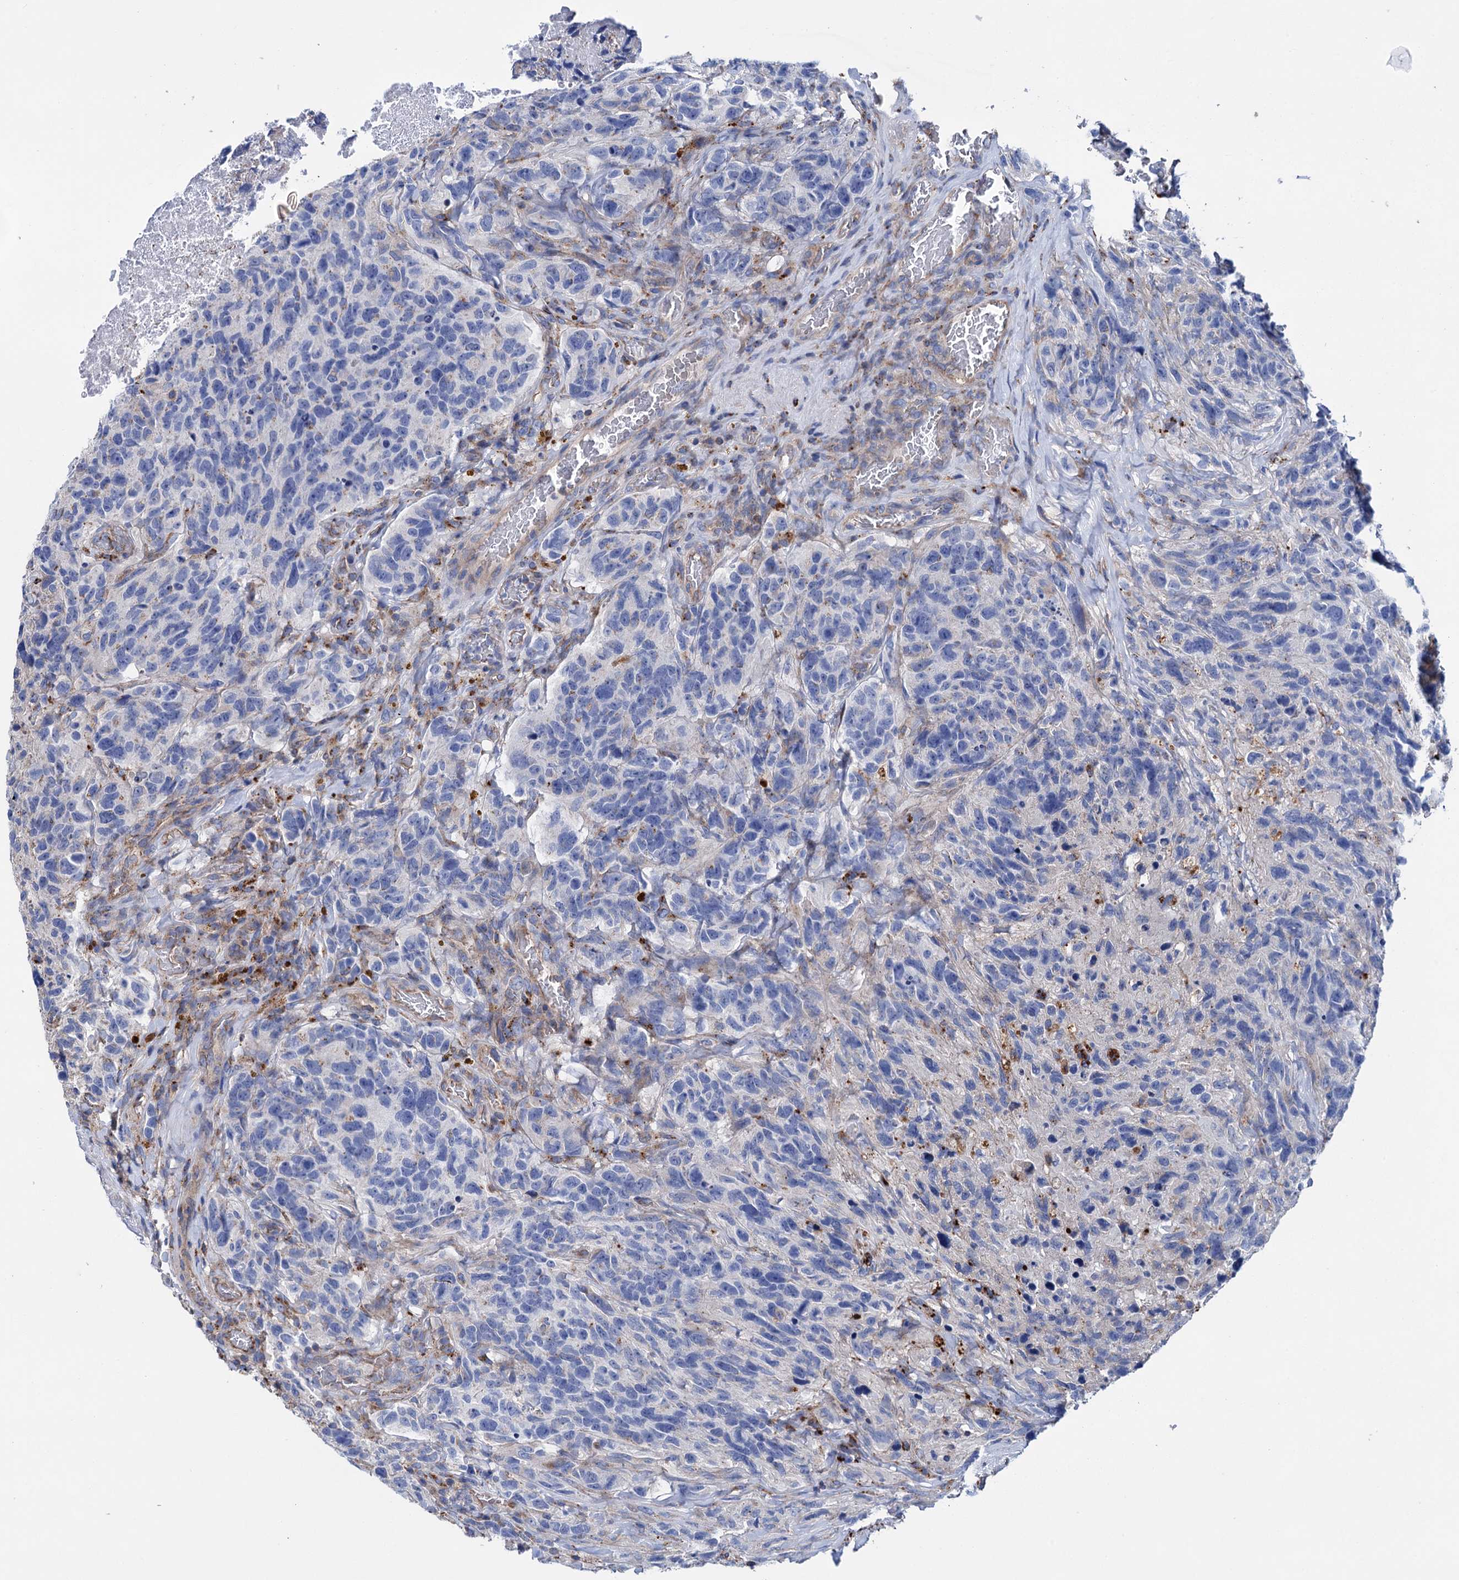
{"staining": {"intensity": "negative", "quantity": "none", "location": "none"}, "tissue": "glioma", "cell_type": "Tumor cells", "image_type": "cancer", "snomed": [{"axis": "morphology", "description": "Glioma, malignant, High grade"}, {"axis": "topography", "description": "Brain"}], "caption": "This is an immunohistochemistry histopathology image of glioma. There is no staining in tumor cells.", "gene": "SCPEP1", "patient": {"sex": "male", "age": 69}}